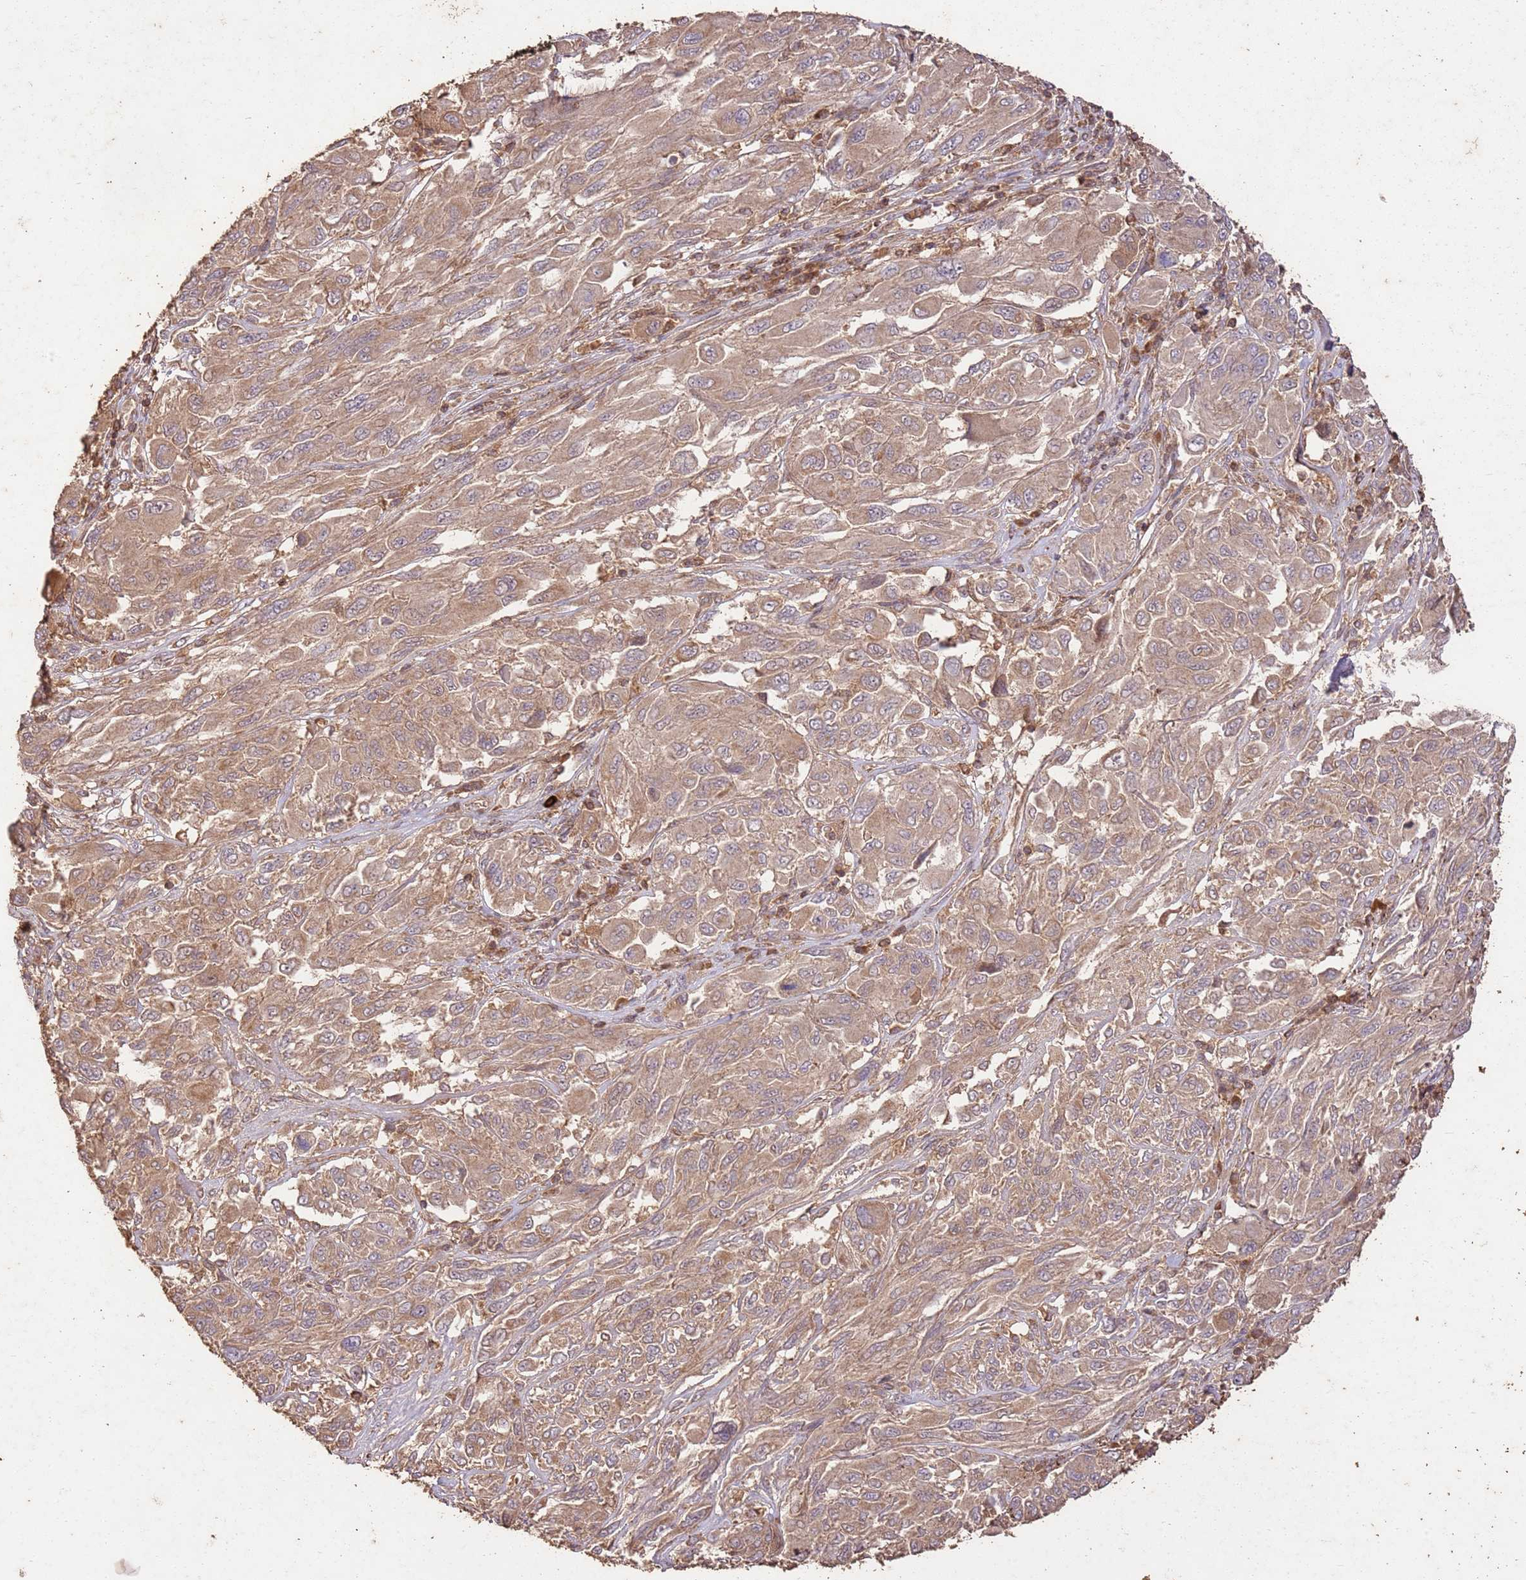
{"staining": {"intensity": "moderate", "quantity": ">75%", "location": "cytoplasmic/membranous"}, "tissue": "melanoma", "cell_type": "Tumor cells", "image_type": "cancer", "snomed": [{"axis": "morphology", "description": "Malignant melanoma, NOS"}, {"axis": "topography", "description": "Skin"}], "caption": "Immunohistochemistry micrograph of neoplastic tissue: melanoma stained using IHC exhibits medium levels of moderate protein expression localized specifically in the cytoplasmic/membranous of tumor cells, appearing as a cytoplasmic/membranous brown color.", "gene": "LRRC28", "patient": {"sex": "female", "age": 91}}